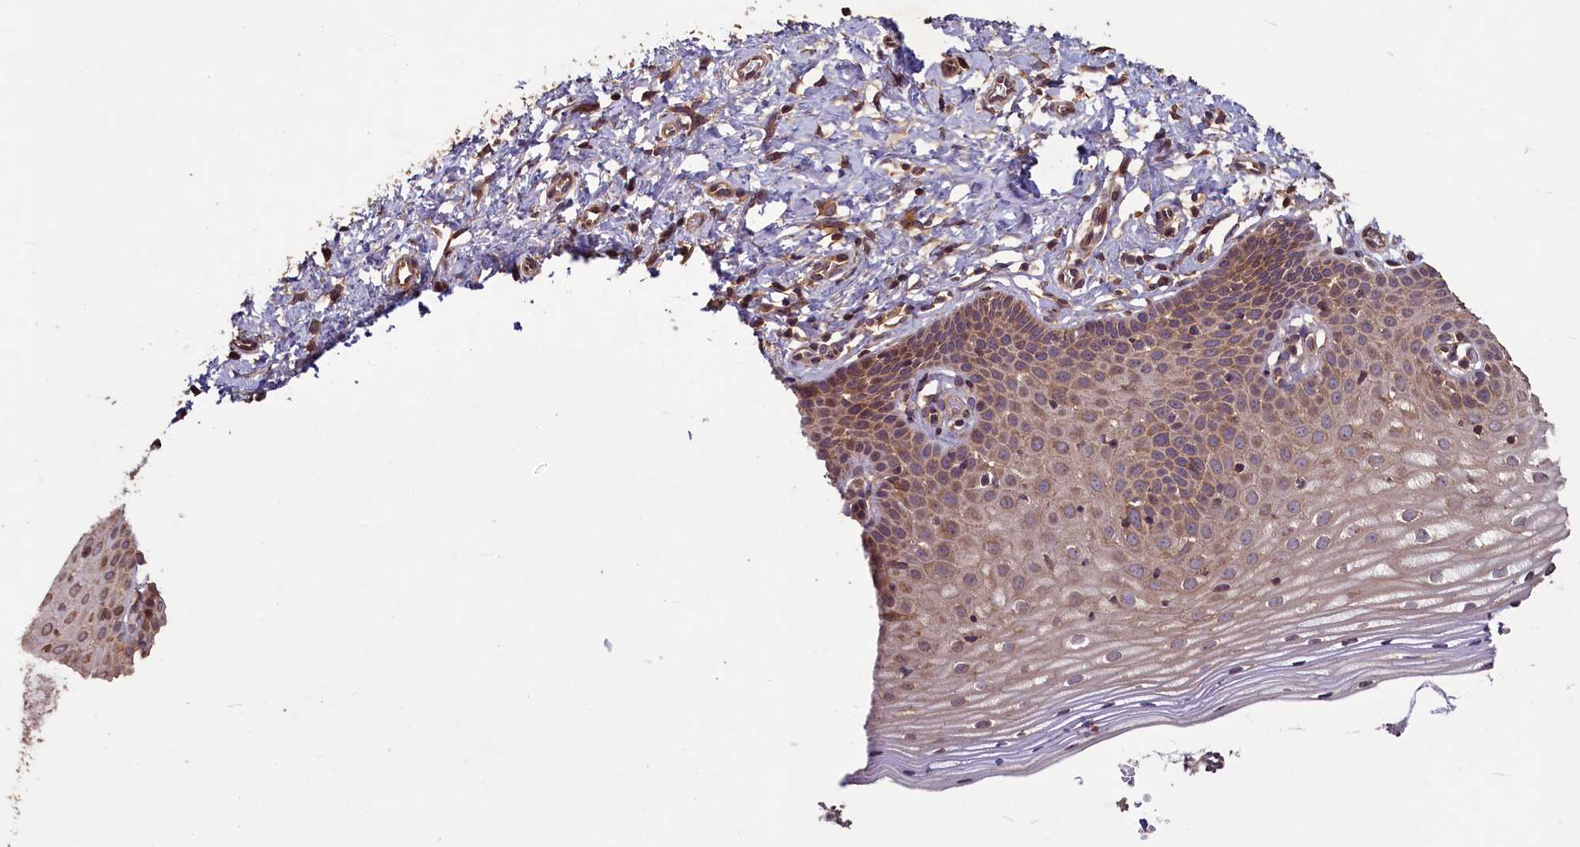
{"staining": {"intensity": "moderate", "quantity": ">75%", "location": "cytoplasmic/membranous"}, "tissue": "cervix", "cell_type": "Glandular cells", "image_type": "normal", "snomed": [{"axis": "morphology", "description": "Normal tissue, NOS"}, {"axis": "topography", "description": "Cervix"}], "caption": "Protein positivity by immunohistochemistry (IHC) reveals moderate cytoplasmic/membranous staining in approximately >75% of glandular cells in unremarkable cervix.", "gene": "NUDT6", "patient": {"sex": "female", "age": 36}}